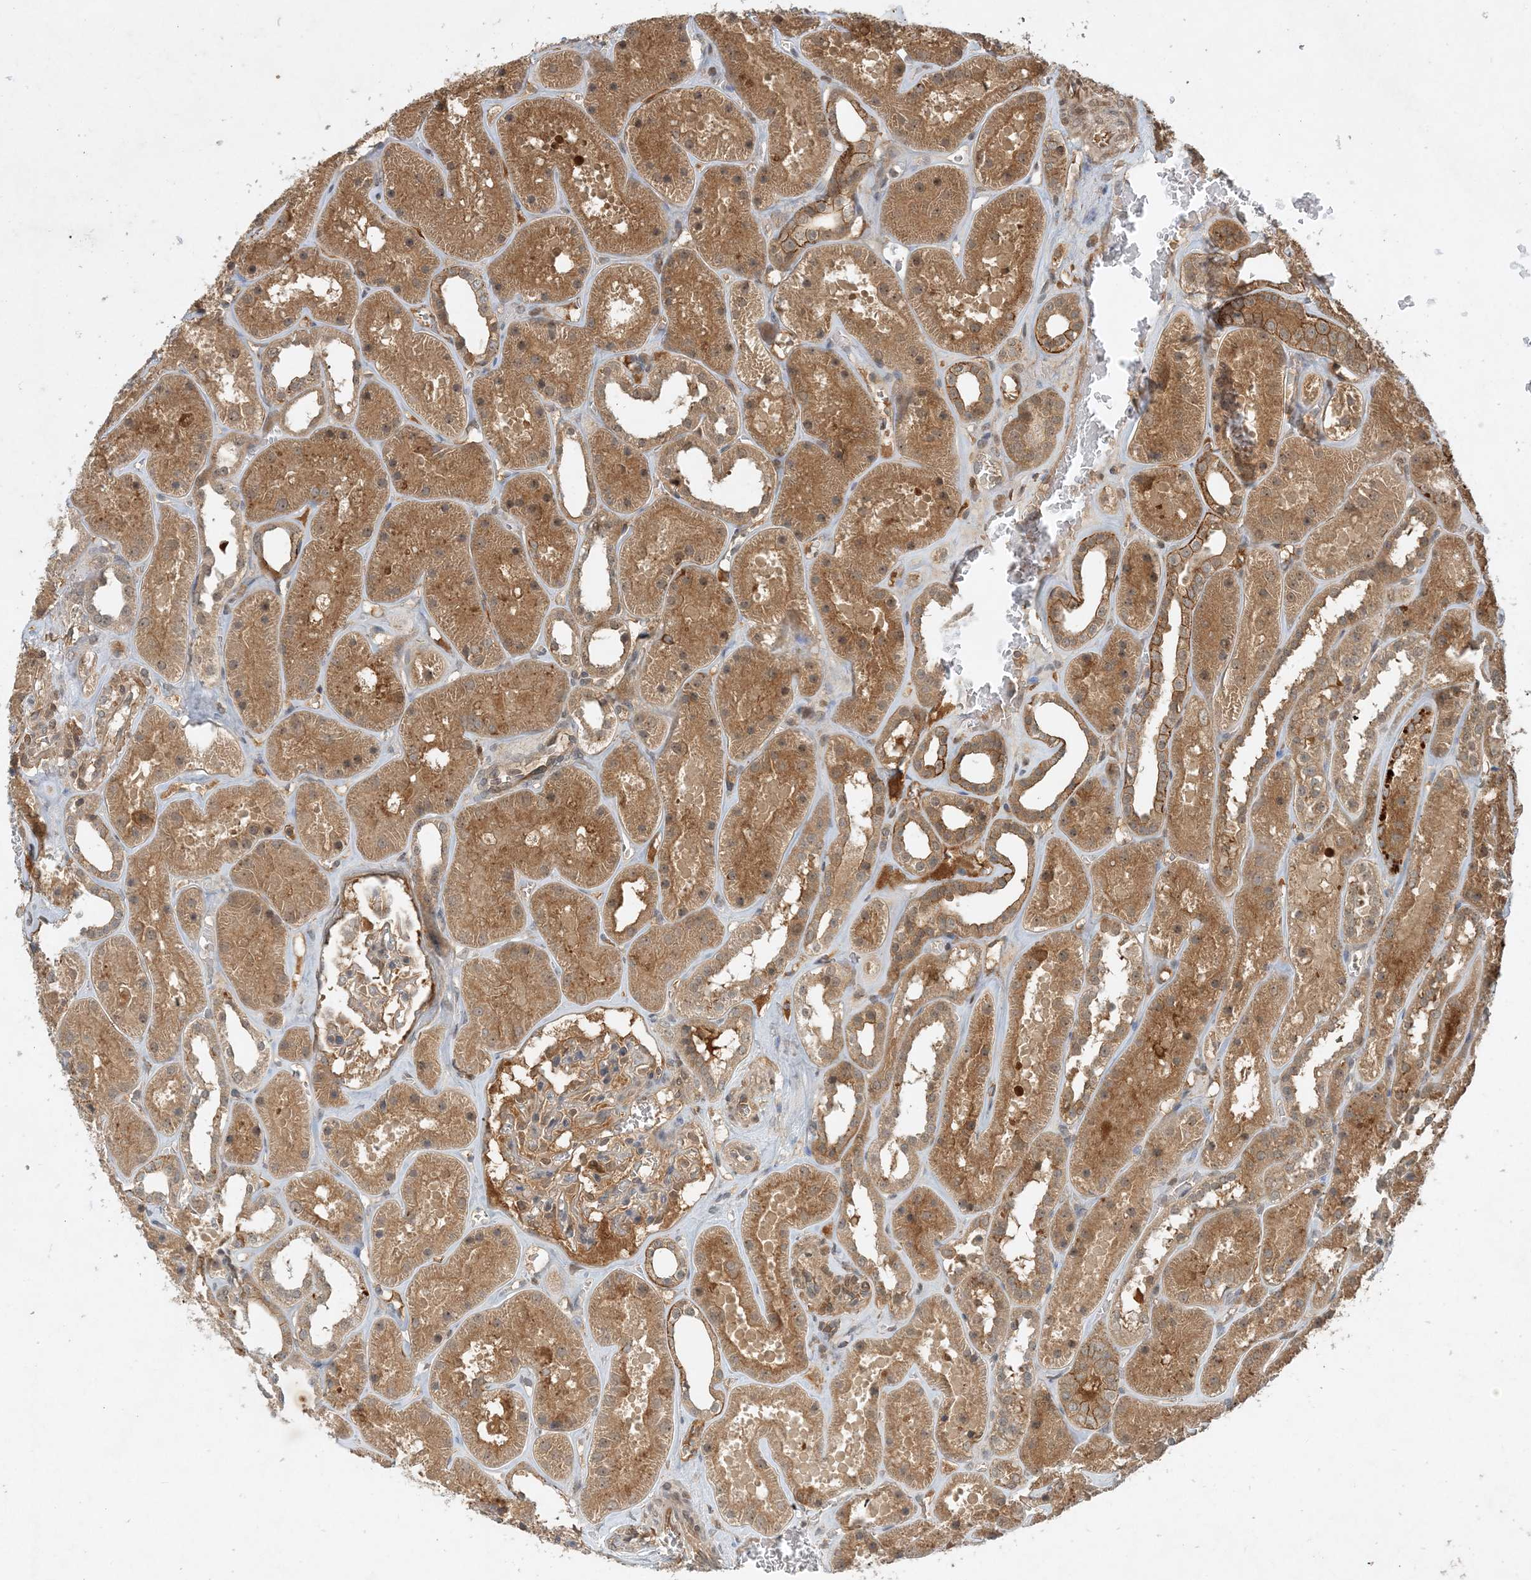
{"staining": {"intensity": "weak", "quantity": "25%-75%", "location": "cytoplasmic/membranous"}, "tissue": "kidney", "cell_type": "Cells in glomeruli", "image_type": "normal", "snomed": [{"axis": "morphology", "description": "Normal tissue, NOS"}, {"axis": "topography", "description": "Kidney"}], "caption": "Immunohistochemistry (IHC) staining of unremarkable kidney, which exhibits low levels of weak cytoplasmic/membranous staining in approximately 25%-75% of cells in glomeruli indicating weak cytoplasmic/membranous protein positivity. The staining was performed using DAB (3,3'-diaminobenzidine) (brown) for protein detection and nuclei were counterstained in hematoxylin (blue).", "gene": "ZCCHC4", "patient": {"sex": "female", "age": 41}}